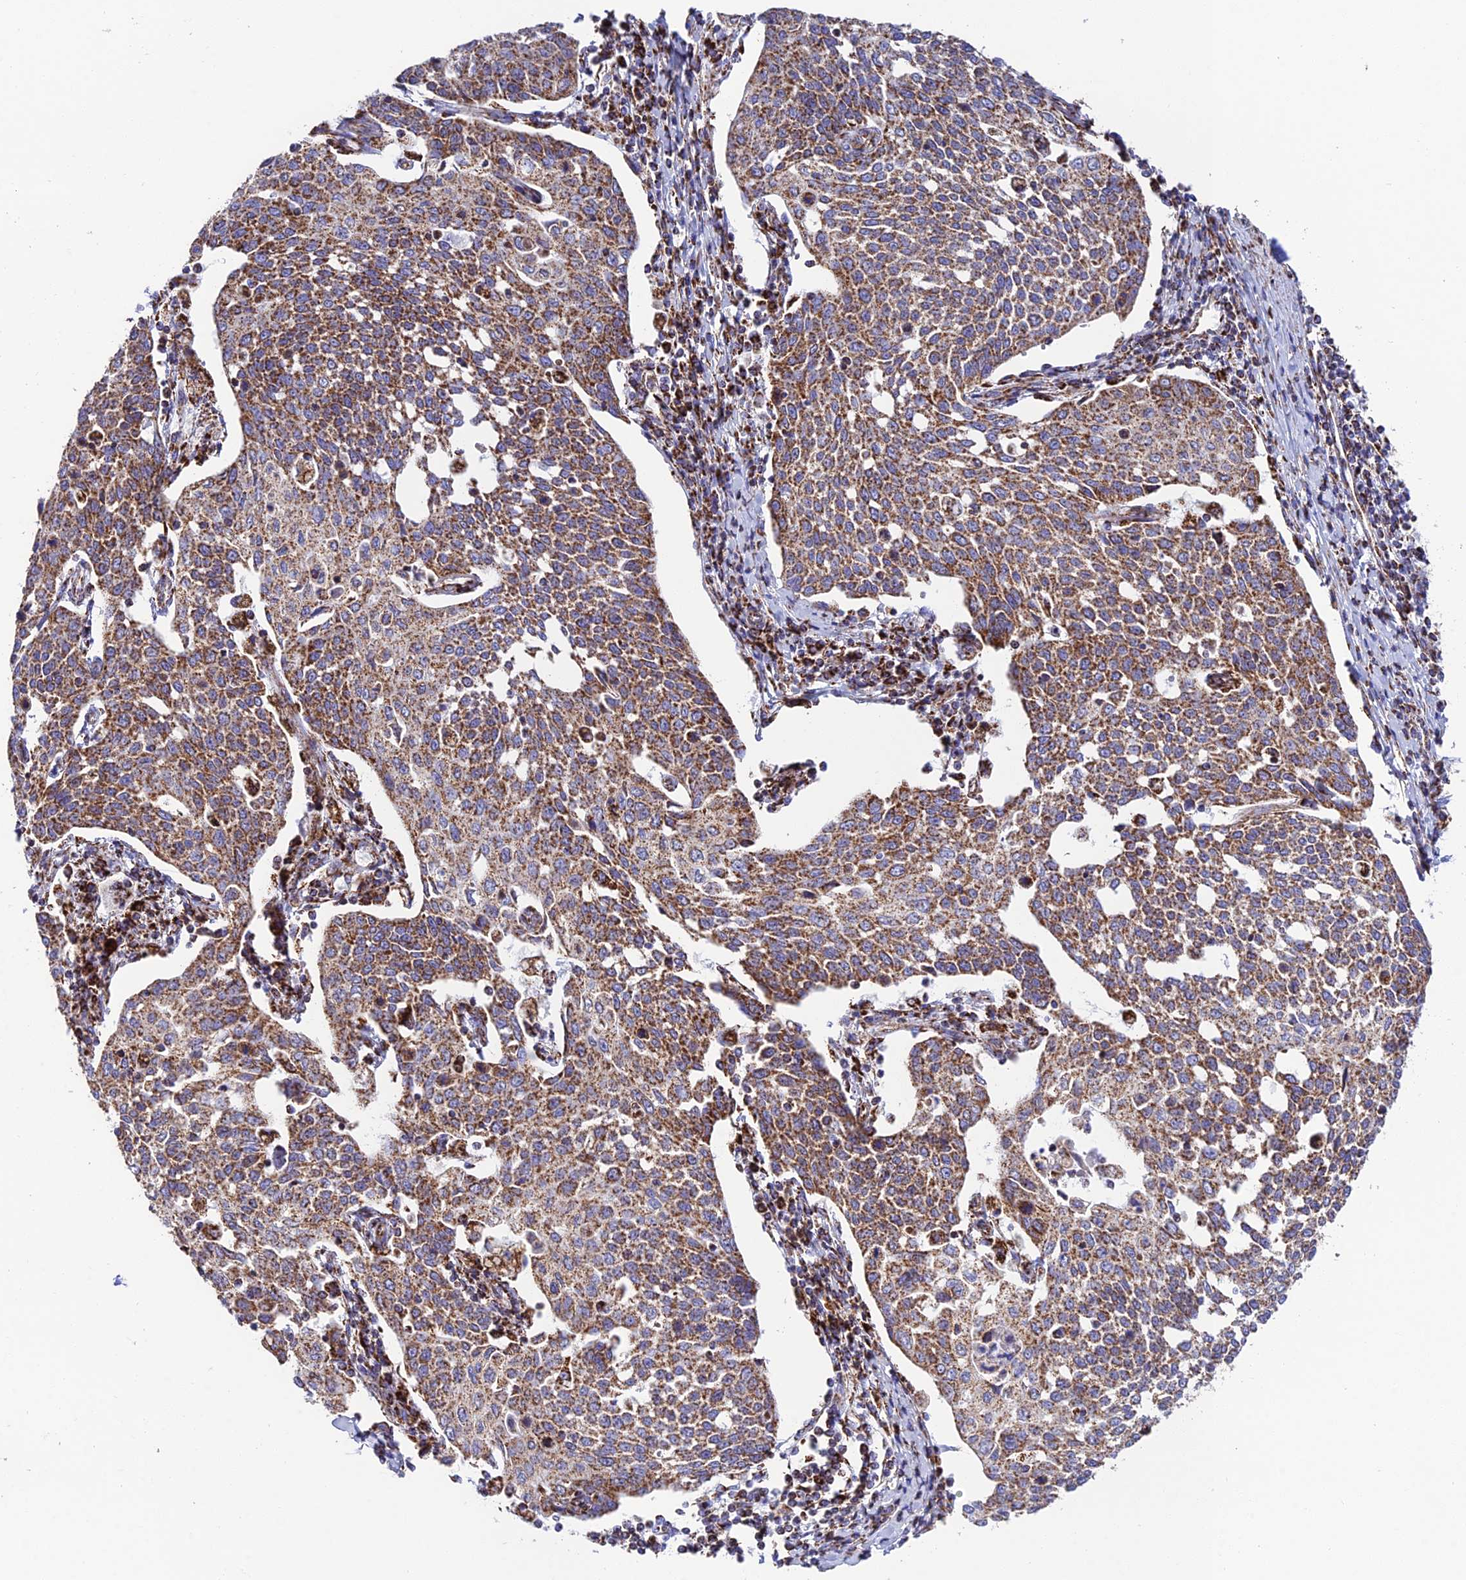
{"staining": {"intensity": "moderate", "quantity": ">75%", "location": "cytoplasmic/membranous"}, "tissue": "cervical cancer", "cell_type": "Tumor cells", "image_type": "cancer", "snomed": [{"axis": "morphology", "description": "Squamous cell carcinoma, NOS"}, {"axis": "topography", "description": "Cervix"}], "caption": "An IHC histopathology image of tumor tissue is shown. Protein staining in brown shows moderate cytoplasmic/membranous positivity in cervical cancer within tumor cells.", "gene": "CHCHD3", "patient": {"sex": "female", "age": 34}}